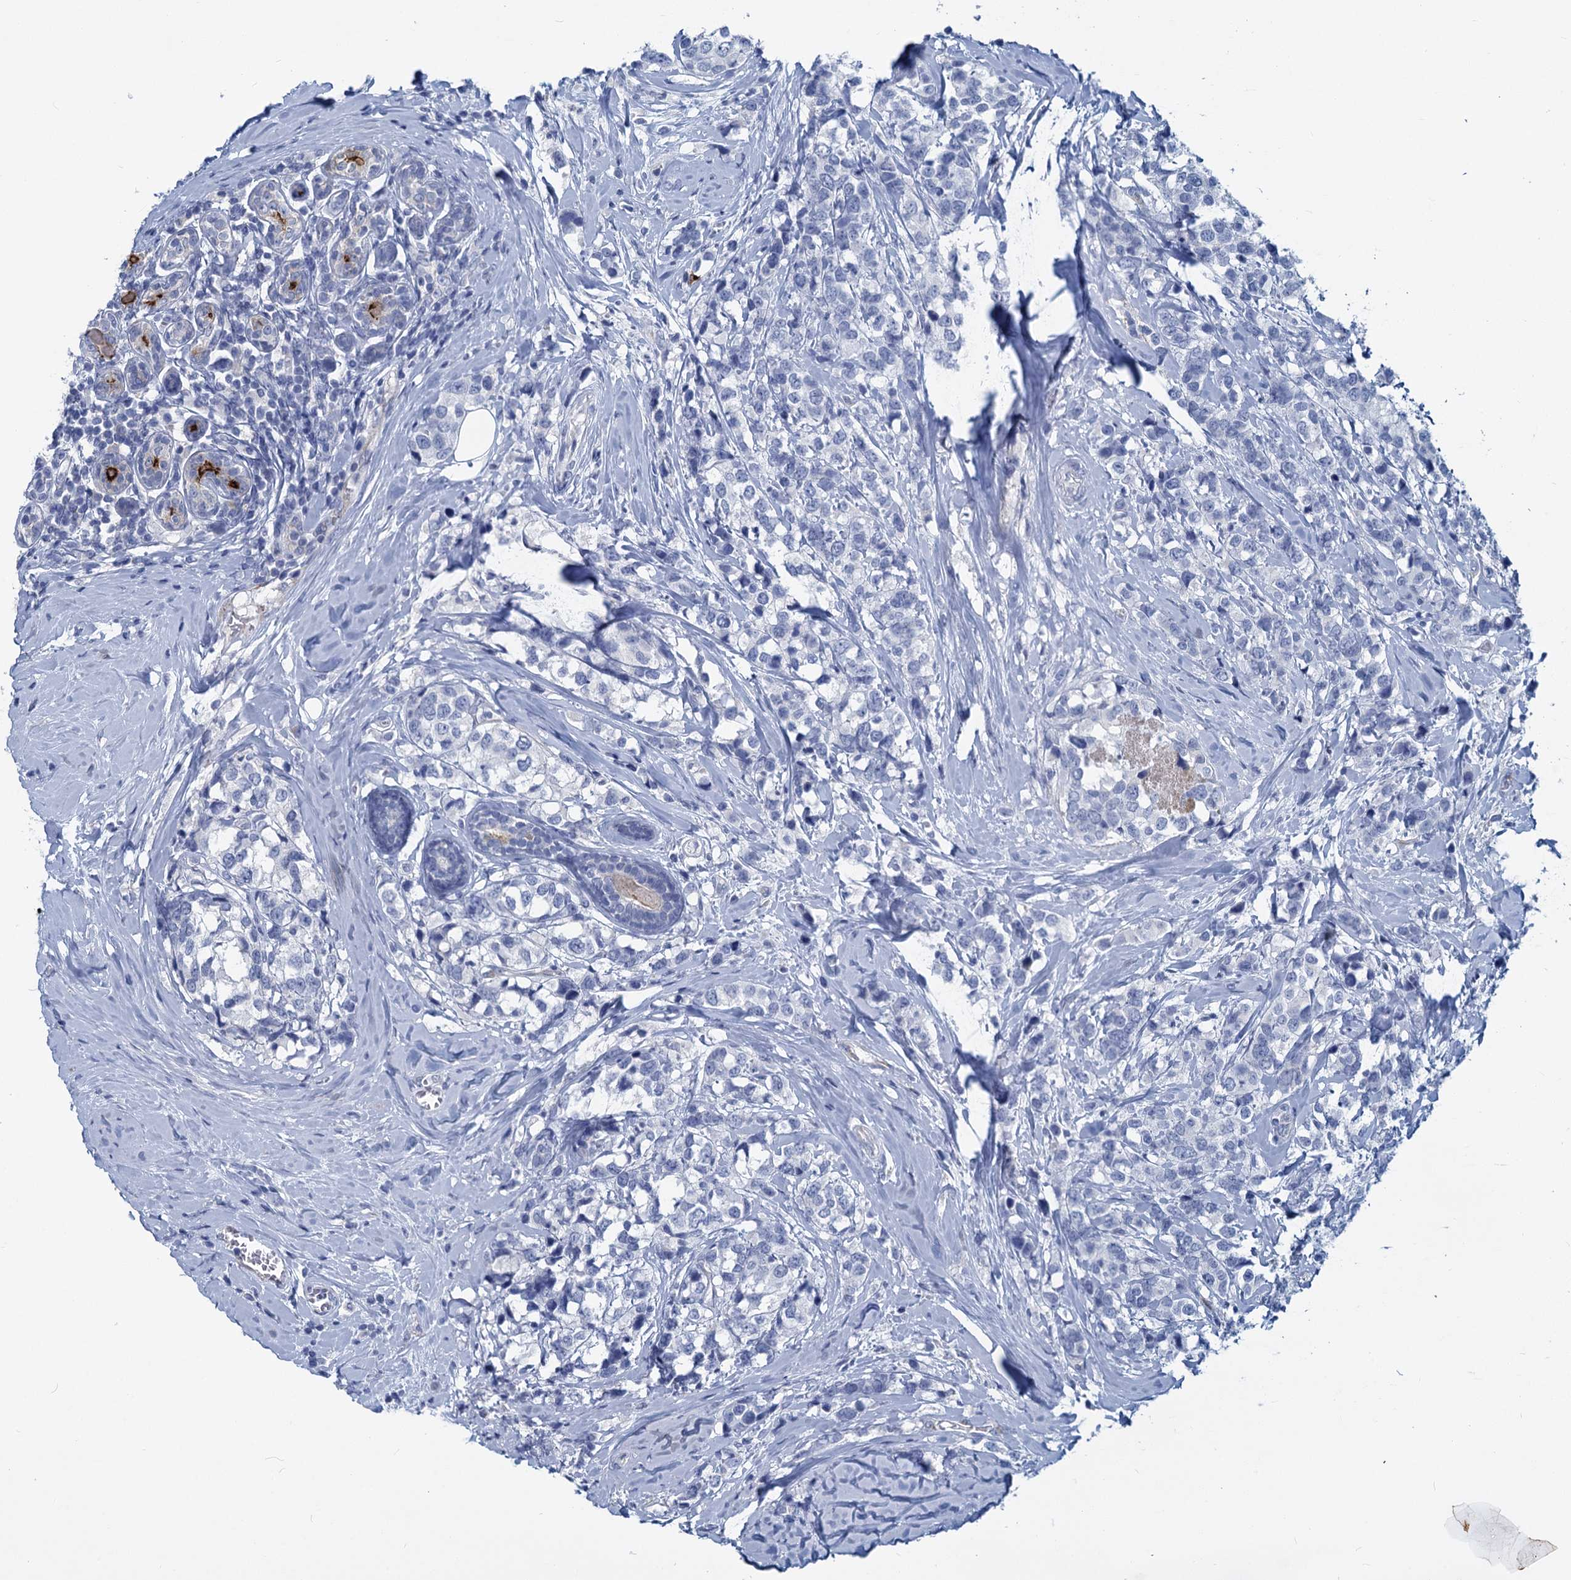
{"staining": {"intensity": "negative", "quantity": "none", "location": "none"}, "tissue": "breast cancer", "cell_type": "Tumor cells", "image_type": "cancer", "snomed": [{"axis": "morphology", "description": "Lobular carcinoma"}, {"axis": "topography", "description": "Breast"}], "caption": "IHC of human breast cancer (lobular carcinoma) displays no expression in tumor cells.", "gene": "INSC", "patient": {"sex": "female", "age": 59}}